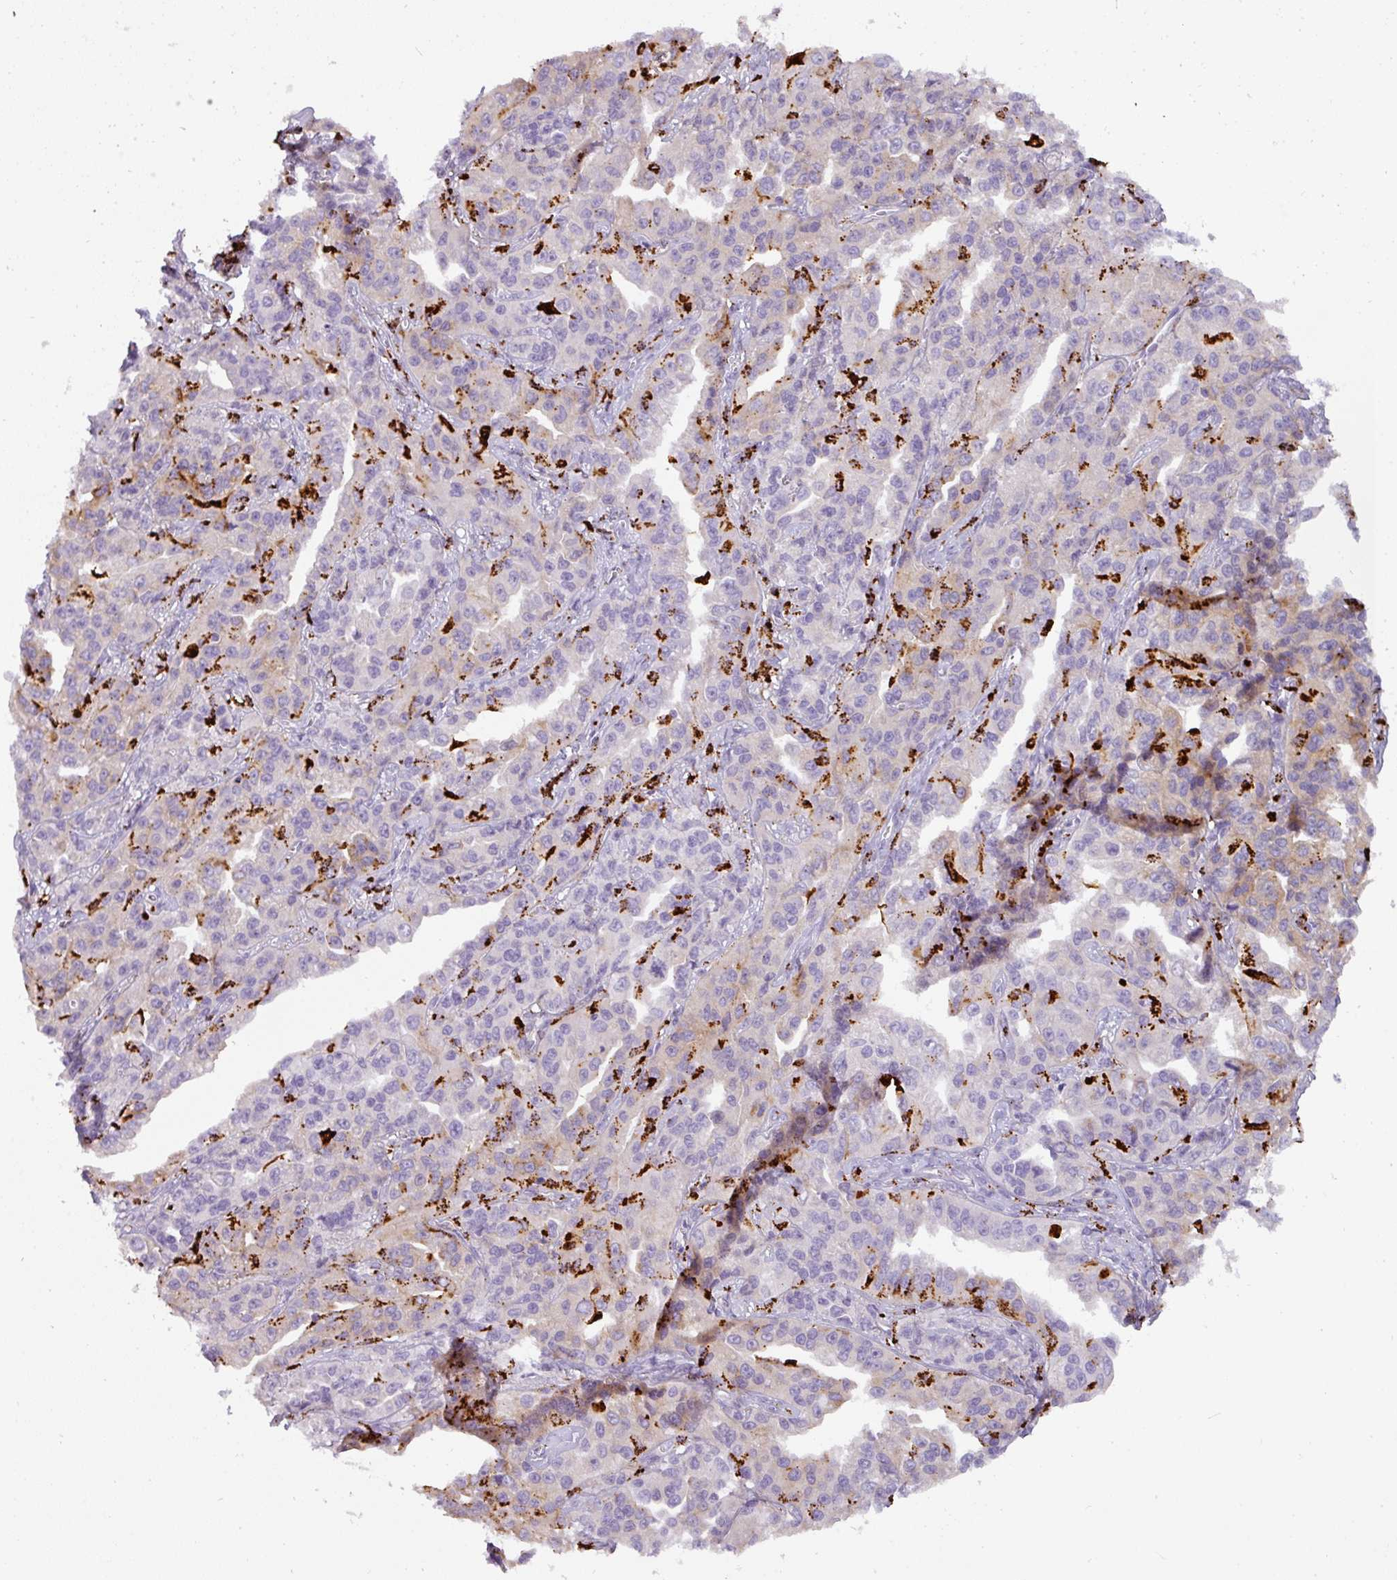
{"staining": {"intensity": "moderate", "quantity": "<25%", "location": "cytoplasmic/membranous"}, "tissue": "ovarian cancer", "cell_type": "Tumor cells", "image_type": "cancer", "snomed": [{"axis": "morphology", "description": "Cystadenocarcinoma, serous, NOS"}, {"axis": "topography", "description": "Ovary"}], "caption": "Serous cystadenocarcinoma (ovarian) was stained to show a protein in brown. There is low levels of moderate cytoplasmic/membranous positivity in about <25% of tumor cells.", "gene": "MMACHC", "patient": {"sex": "female", "age": 75}}